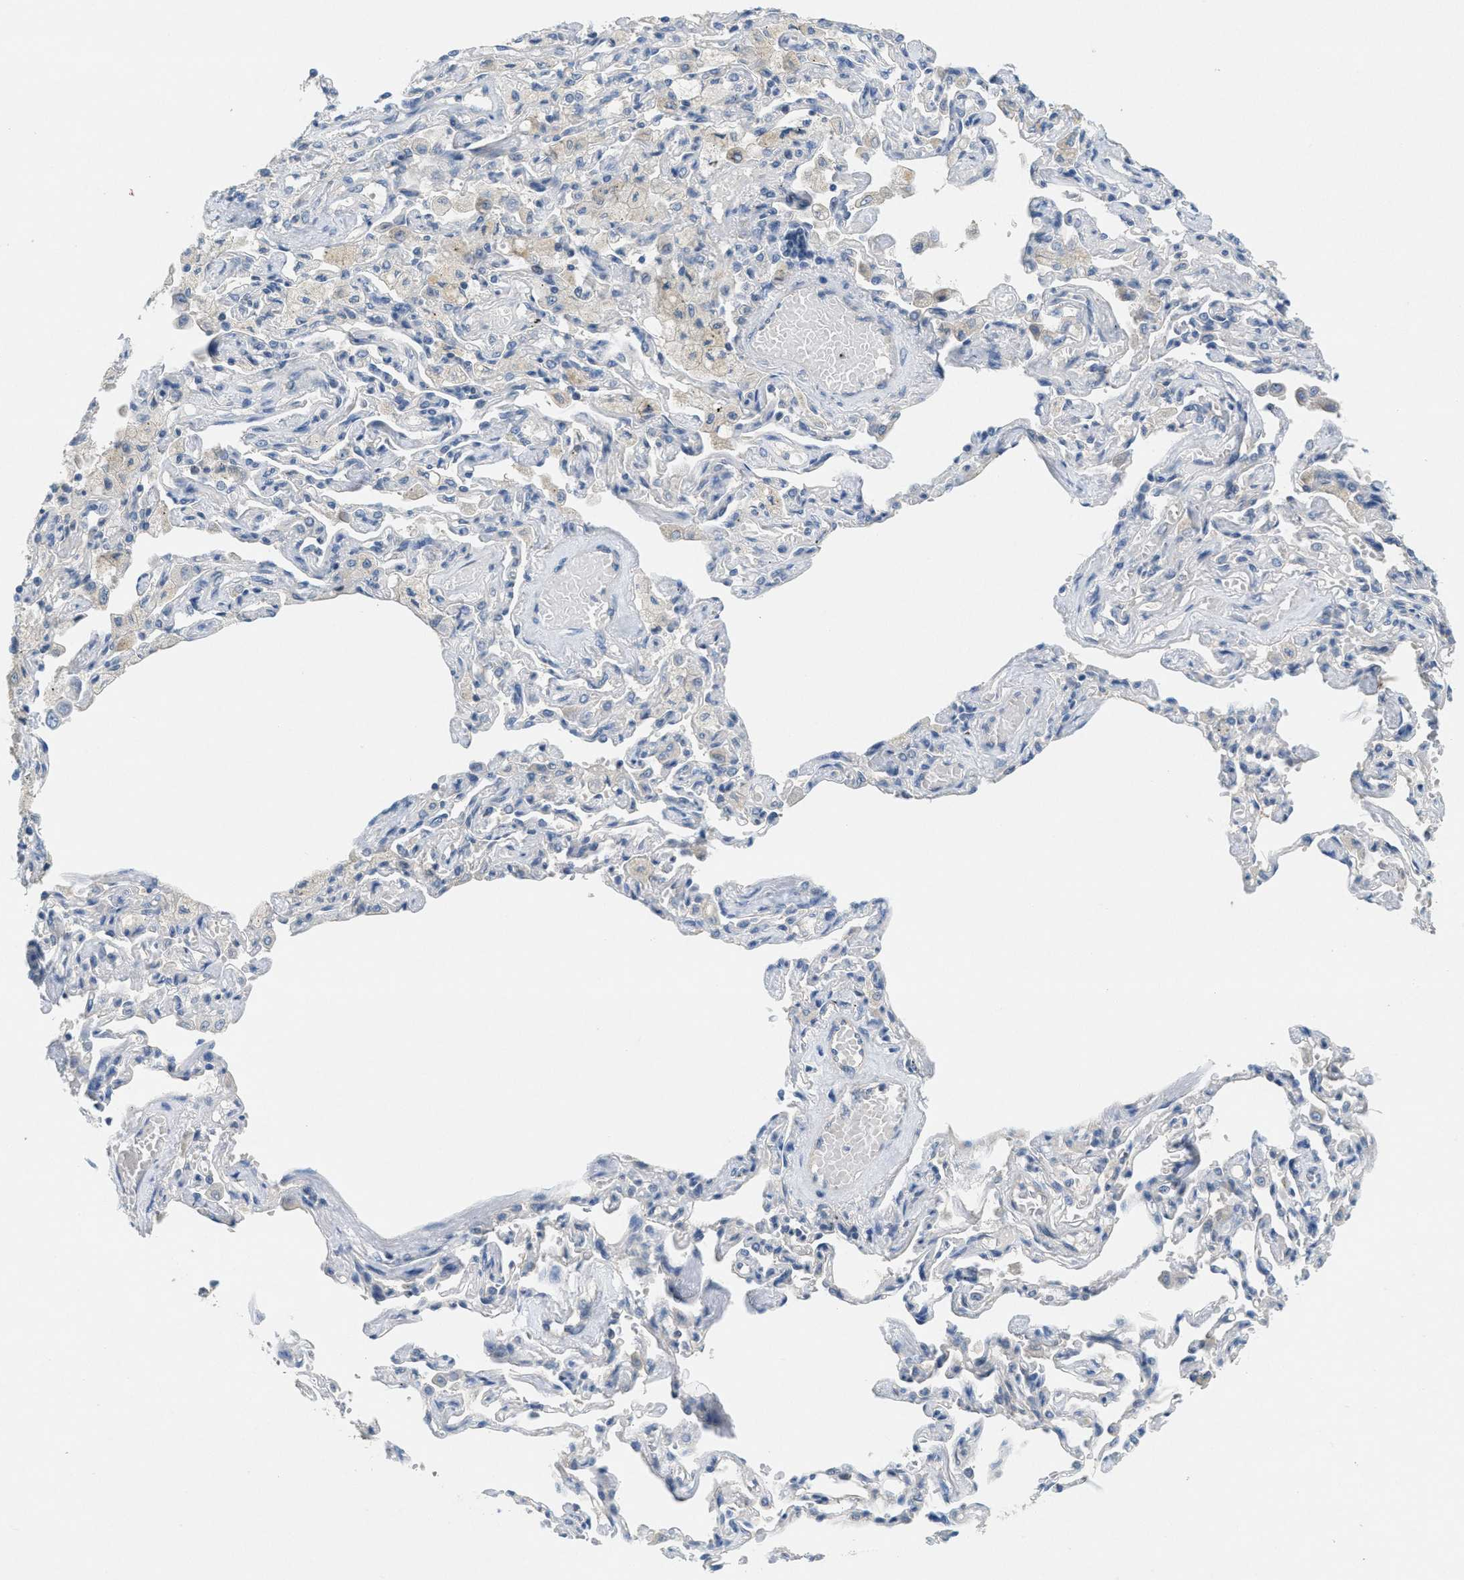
{"staining": {"intensity": "negative", "quantity": "none", "location": "none"}, "tissue": "lung cancer", "cell_type": "Tumor cells", "image_type": "cancer", "snomed": [{"axis": "morphology", "description": "Adenocarcinoma, NOS"}, {"axis": "topography", "description": "Lung"}], "caption": "Immunohistochemistry (IHC) of lung cancer exhibits no expression in tumor cells.", "gene": "ZFYVE9", "patient": {"sex": "male", "age": 64}}